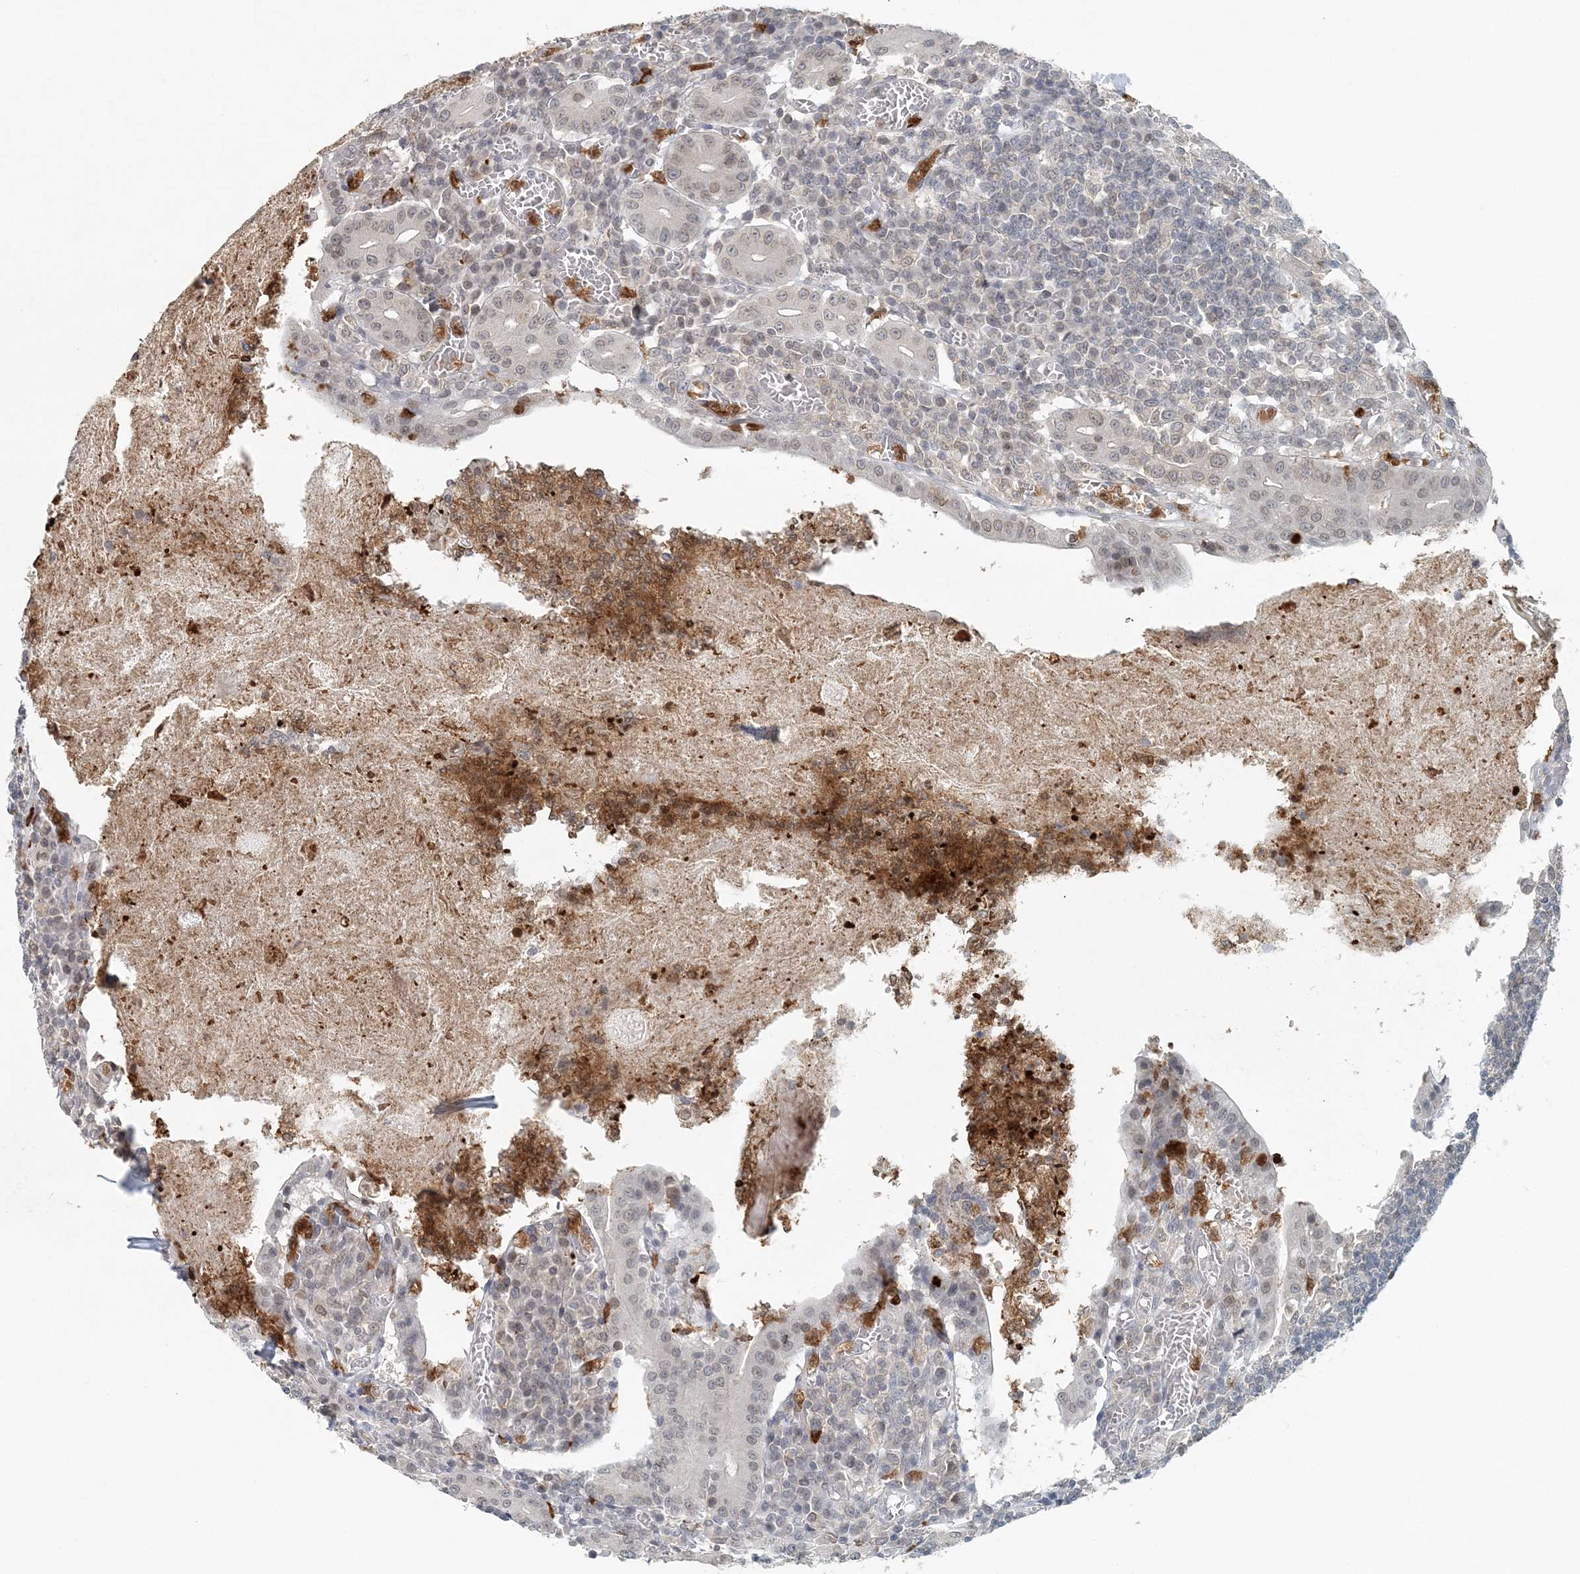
{"staining": {"intensity": "weak", "quantity": "<25%", "location": "cytoplasmic/membranous"}, "tissue": "small intestine", "cell_type": "Glandular cells", "image_type": "normal", "snomed": [{"axis": "morphology", "description": "Normal tissue, NOS"}, {"axis": "morphology", "description": "Cystadenocarcinoma, serous, Metastatic site"}, {"axis": "topography", "description": "Small intestine"}], "caption": "The histopathology image reveals no staining of glandular cells in unremarkable small intestine.", "gene": "NUP54", "patient": {"sex": "female", "age": 61}}